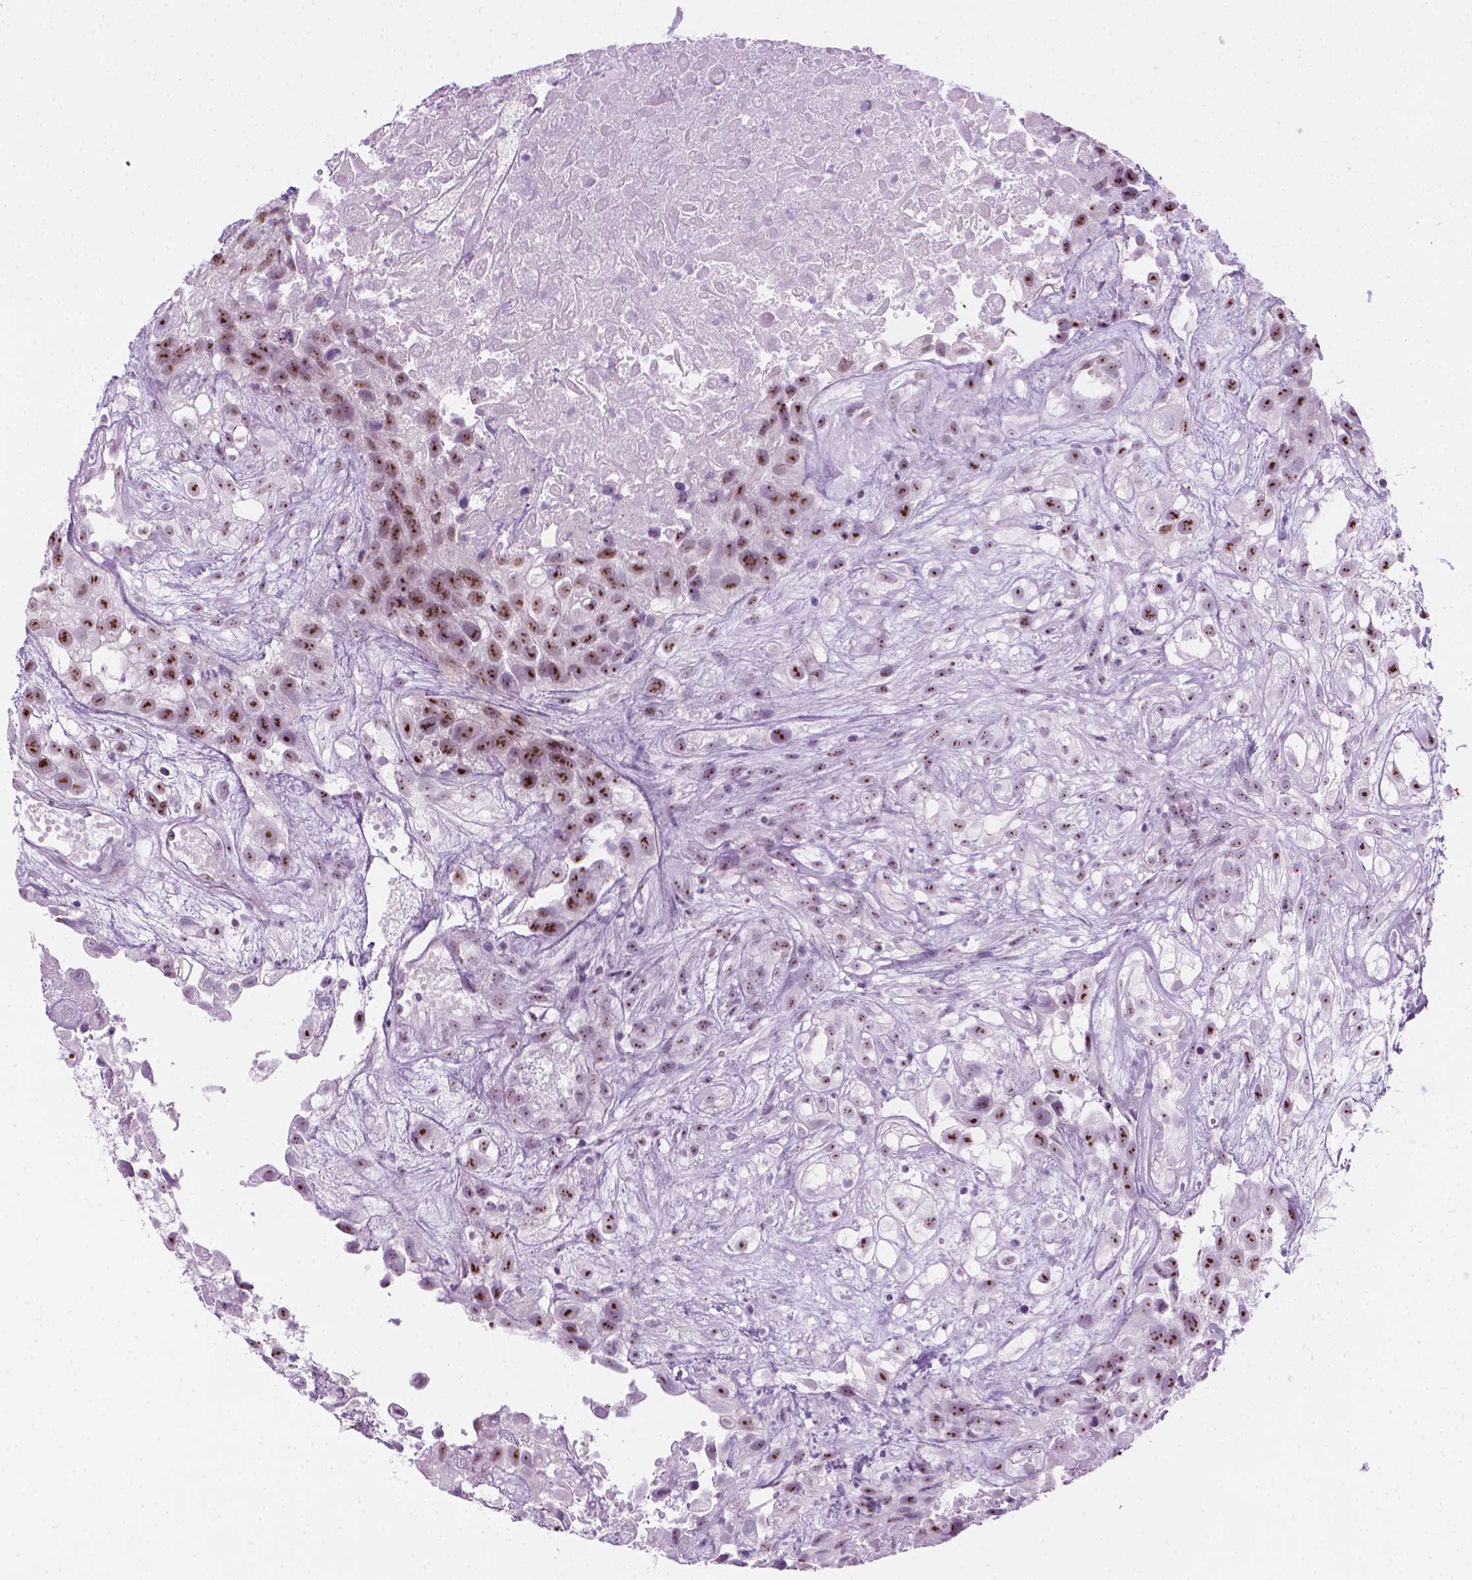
{"staining": {"intensity": "strong", "quantity": ">75%", "location": "nuclear"}, "tissue": "urothelial cancer", "cell_type": "Tumor cells", "image_type": "cancer", "snomed": [{"axis": "morphology", "description": "Urothelial carcinoma, High grade"}, {"axis": "topography", "description": "Urinary bladder"}], "caption": "A brown stain highlights strong nuclear expression of a protein in human urothelial cancer tumor cells. The staining was performed using DAB, with brown indicating positive protein expression. Nuclei are stained blue with hematoxylin.", "gene": "NOL7", "patient": {"sex": "male", "age": 56}}